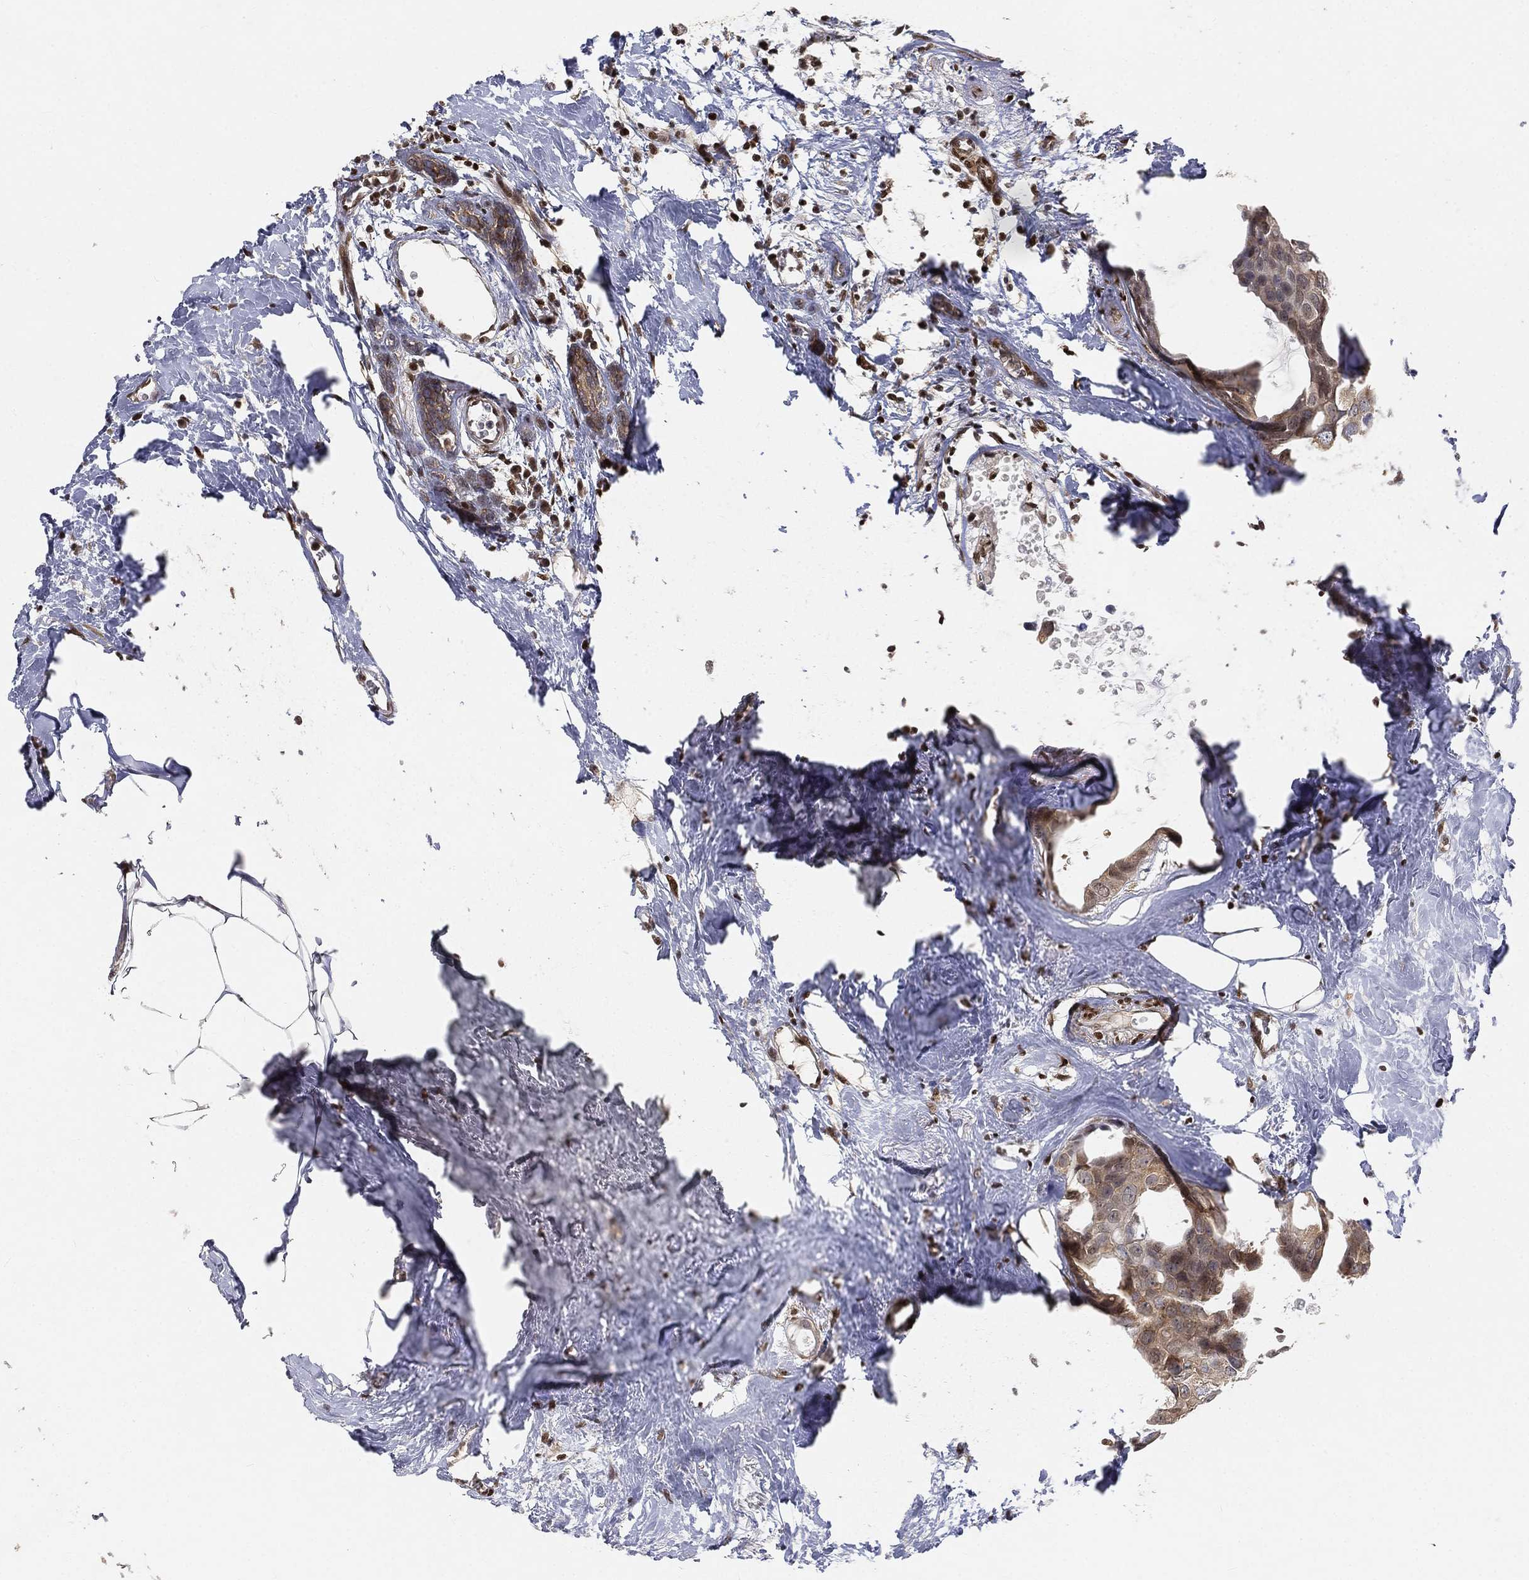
{"staining": {"intensity": "weak", "quantity": "25%-75%", "location": "cytoplasmic/membranous"}, "tissue": "breast cancer", "cell_type": "Tumor cells", "image_type": "cancer", "snomed": [{"axis": "morphology", "description": "Duct carcinoma"}, {"axis": "topography", "description": "Breast"}], "caption": "Protein staining of infiltrating ductal carcinoma (breast) tissue demonstrates weak cytoplasmic/membranous staining in about 25%-75% of tumor cells.", "gene": "CRTC3", "patient": {"sex": "female", "age": 45}}